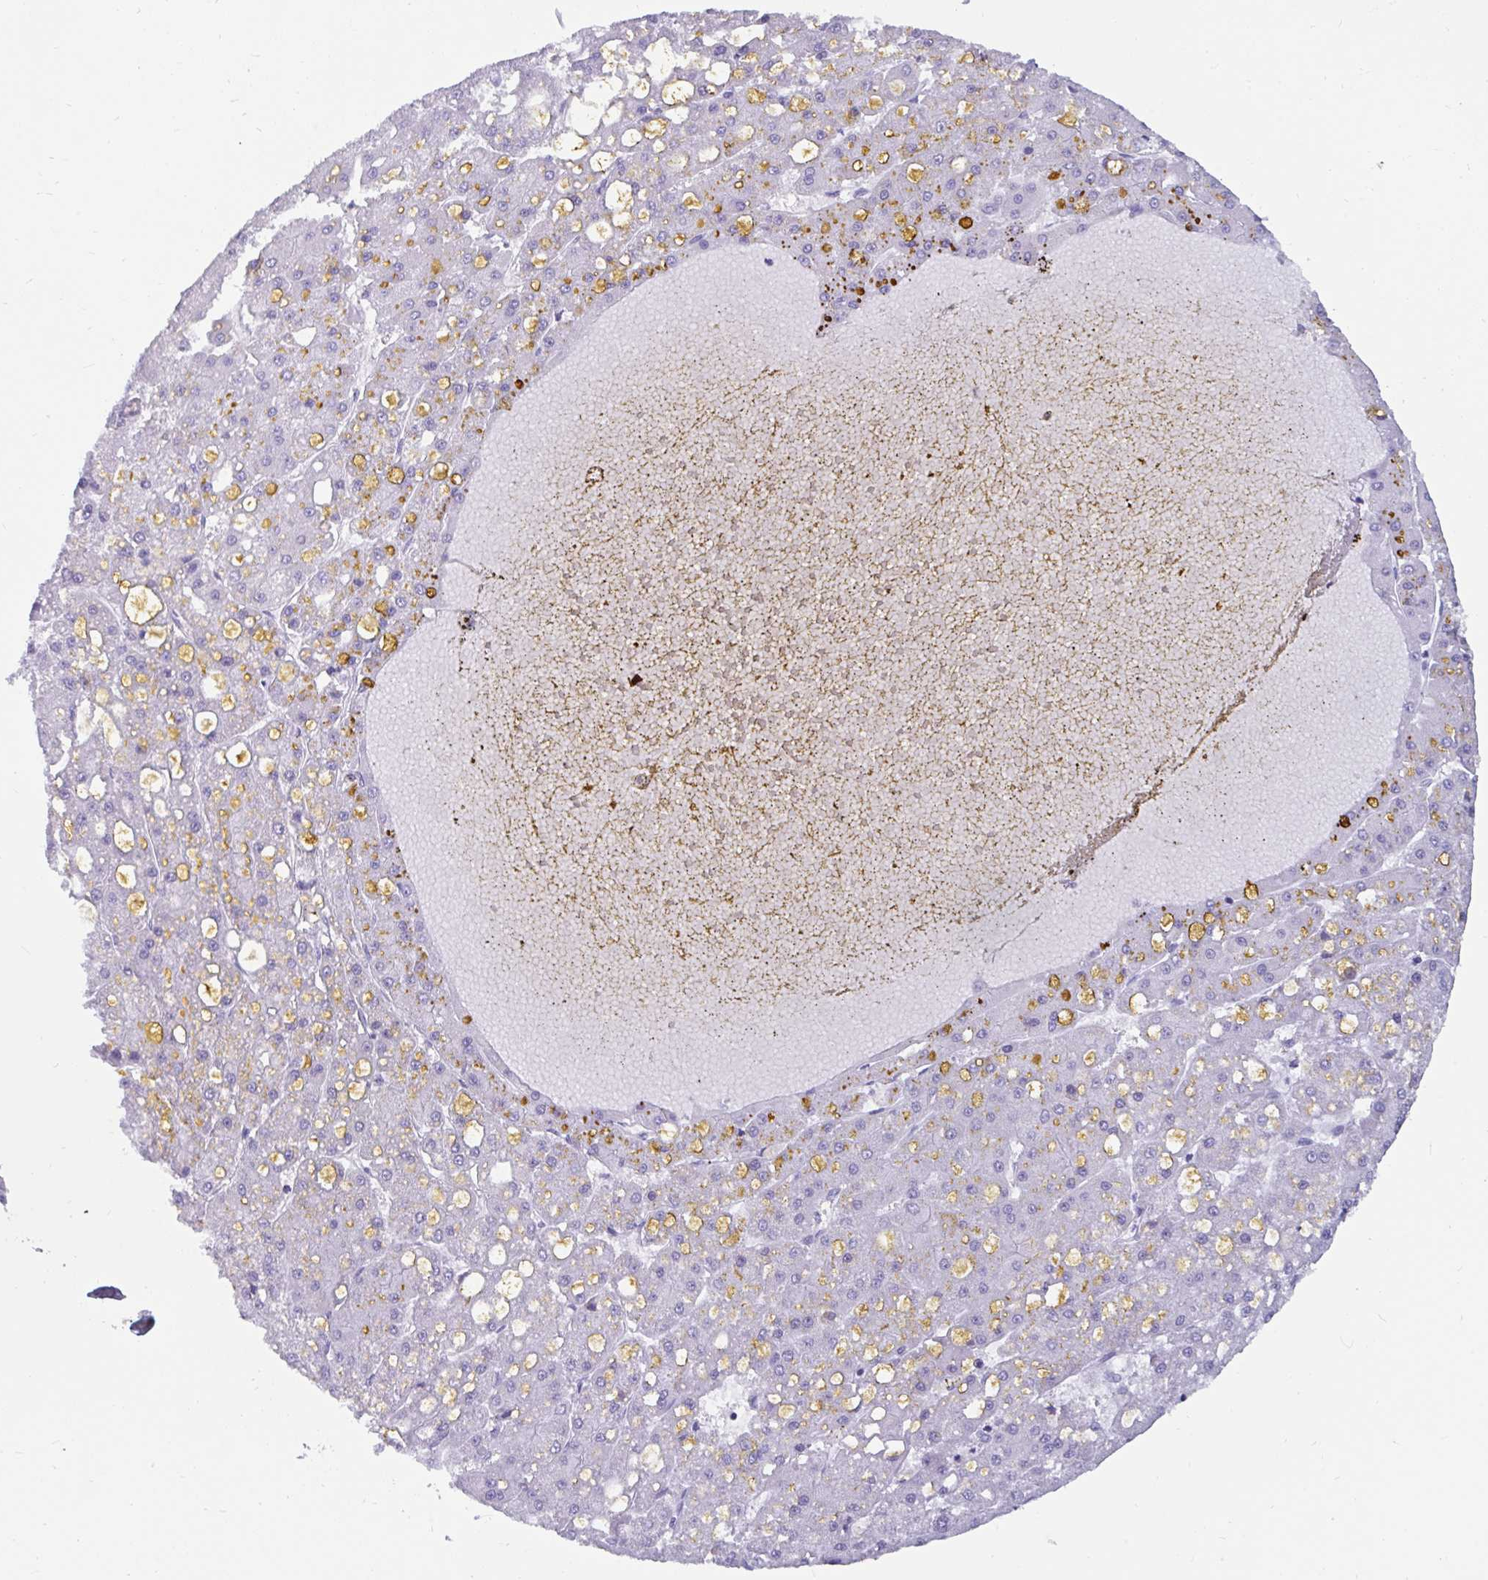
{"staining": {"intensity": "negative", "quantity": "none", "location": "none"}, "tissue": "liver cancer", "cell_type": "Tumor cells", "image_type": "cancer", "snomed": [{"axis": "morphology", "description": "Carcinoma, Hepatocellular, NOS"}, {"axis": "topography", "description": "Liver"}], "caption": "Liver cancer (hepatocellular carcinoma) was stained to show a protein in brown. There is no significant expression in tumor cells.", "gene": "GKN2", "patient": {"sex": "male", "age": 67}}